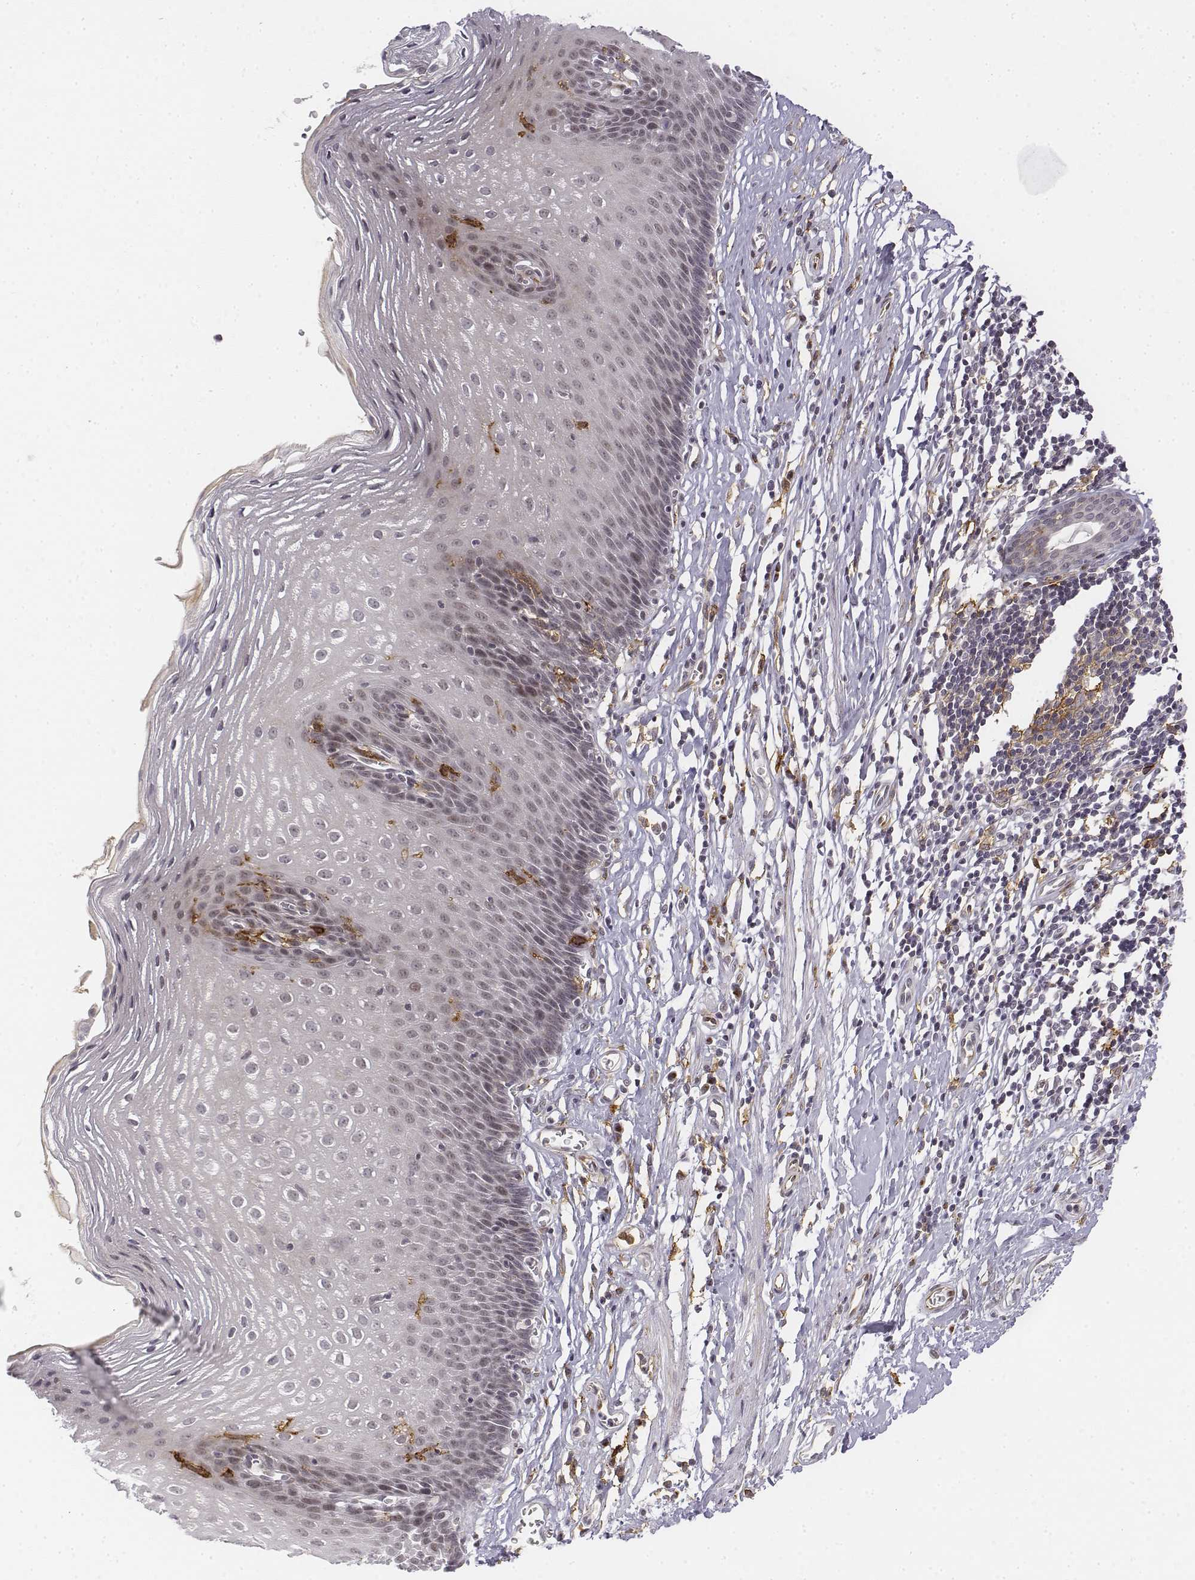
{"staining": {"intensity": "negative", "quantity": "none", "location": "none"}, "tissue": "esophagus", "cell_type": "Squamous epithelial cells", "image_type": "normal", "snomed": [{"axis": "morphology", "description": "Normal tissue, NOS"}, {"axis": "topography", "description": "Esophagus"}], "caption": "A photomicrograph of human esophagus is negative for staining in squamous epithelial cells. Brightfield microscopy of immunohistochemistry (IHC) stained with DAB (3,3'-diaminobenzidine) (brown) and hematoxylin (blue), captured at high magnification.", "gene": "CD14", "patient": {"sex": "male", "age": 72}}